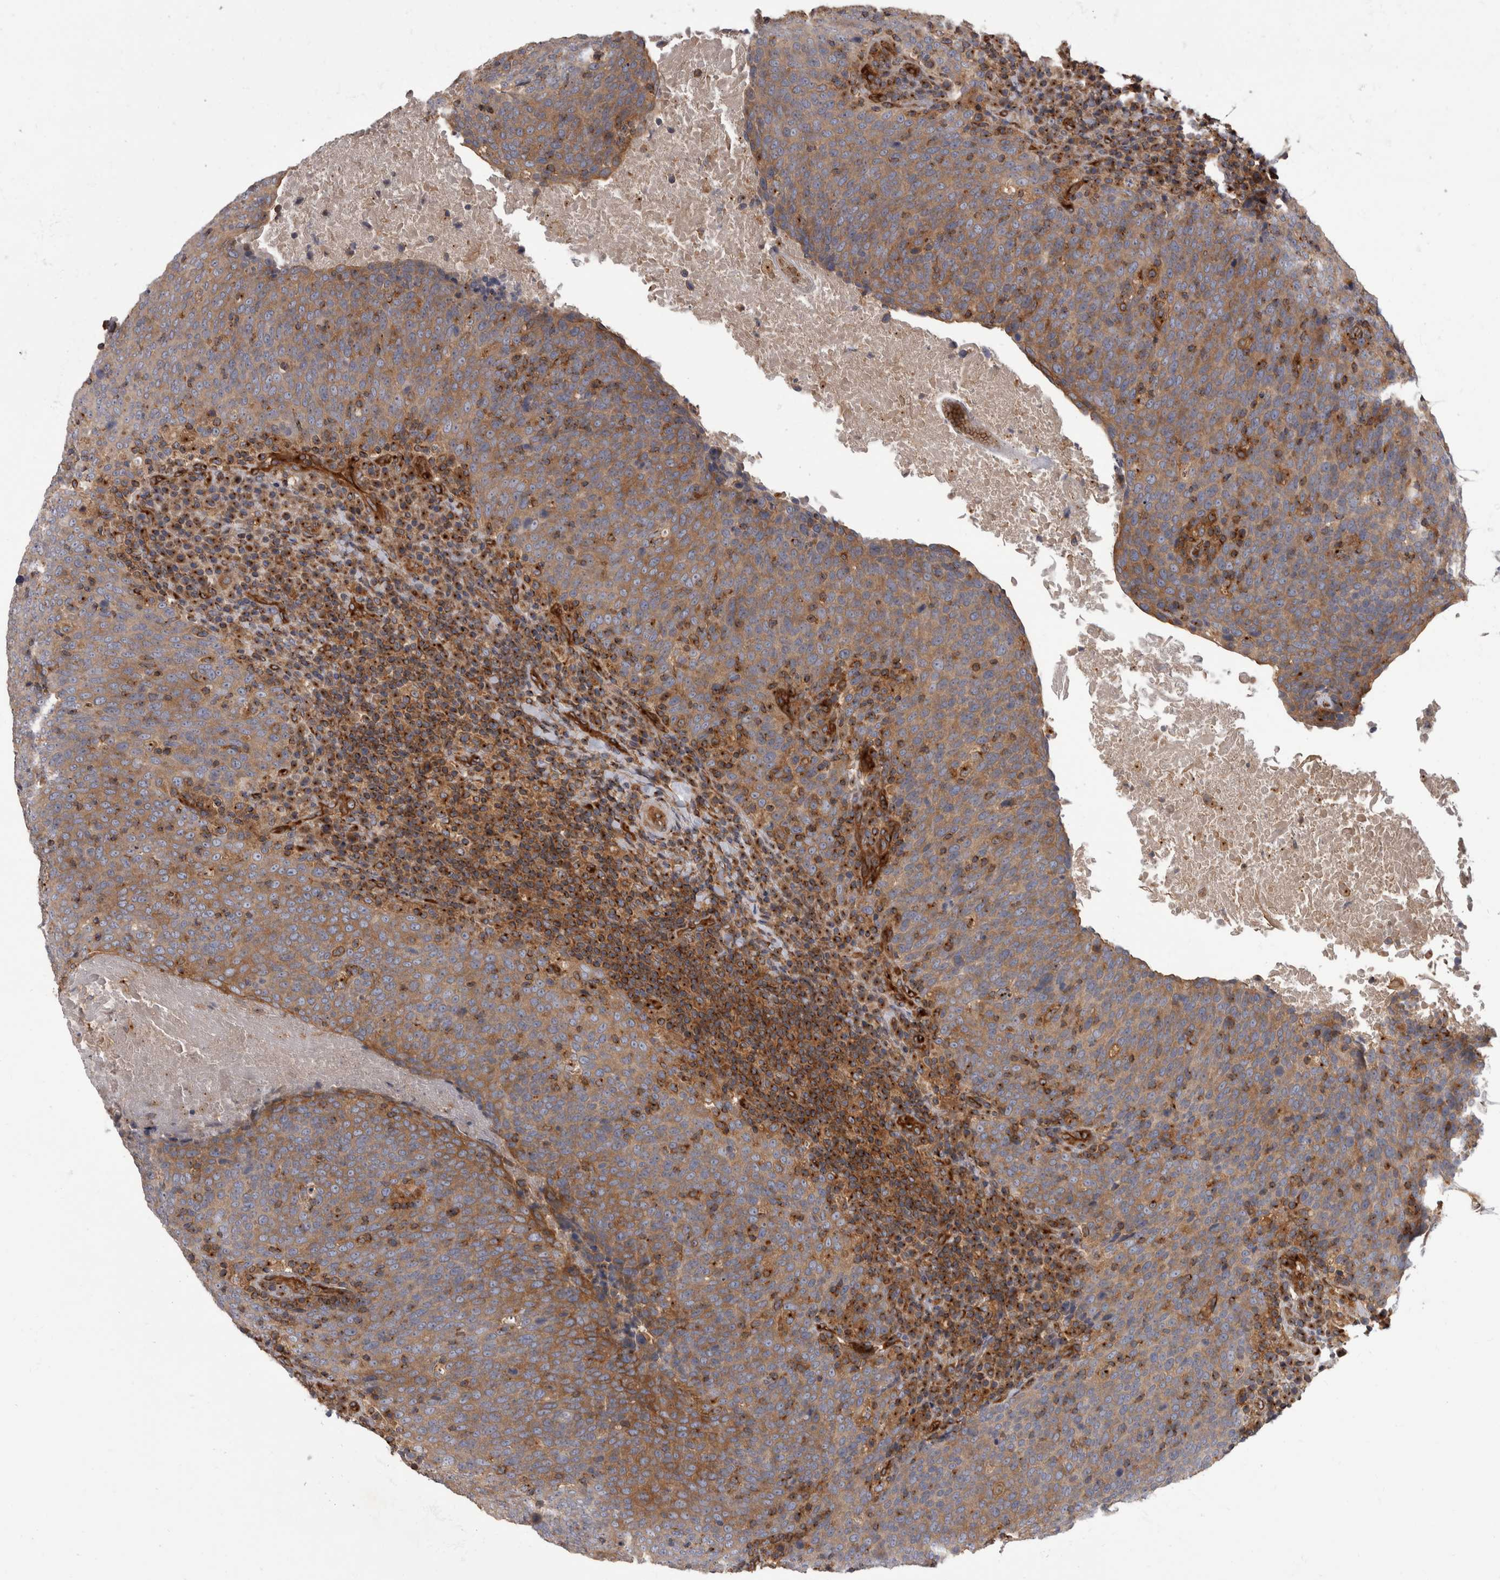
{"staining": {"intensity": "moderate", "quantity": ">75%", "location": "cytoplasmic/membranous"}, "tissue": "head and neck cancer", "cell_type": "Tumor cells", "image_type": "cancer", "snomed": [{"axis": "morphology", "description": "Squamous cell carcinoma, NOS"}, {"axis": "morphology", "description": "Squamous cell carcinoma, metastatic, NOS"}, {"axis": "topography", "description": "Lymph node"}, {"axis": "topography", "description": "Head-Neck"}], "caption": "Head and neck metastatic squamous cell carcinoma stained with a brown dye exhibits moderate cytoplasmic/membranous positive staining in about >75% of tumor cells.", "gene": "HOOK3", "patient": {"sex": "male", "age": 62}}